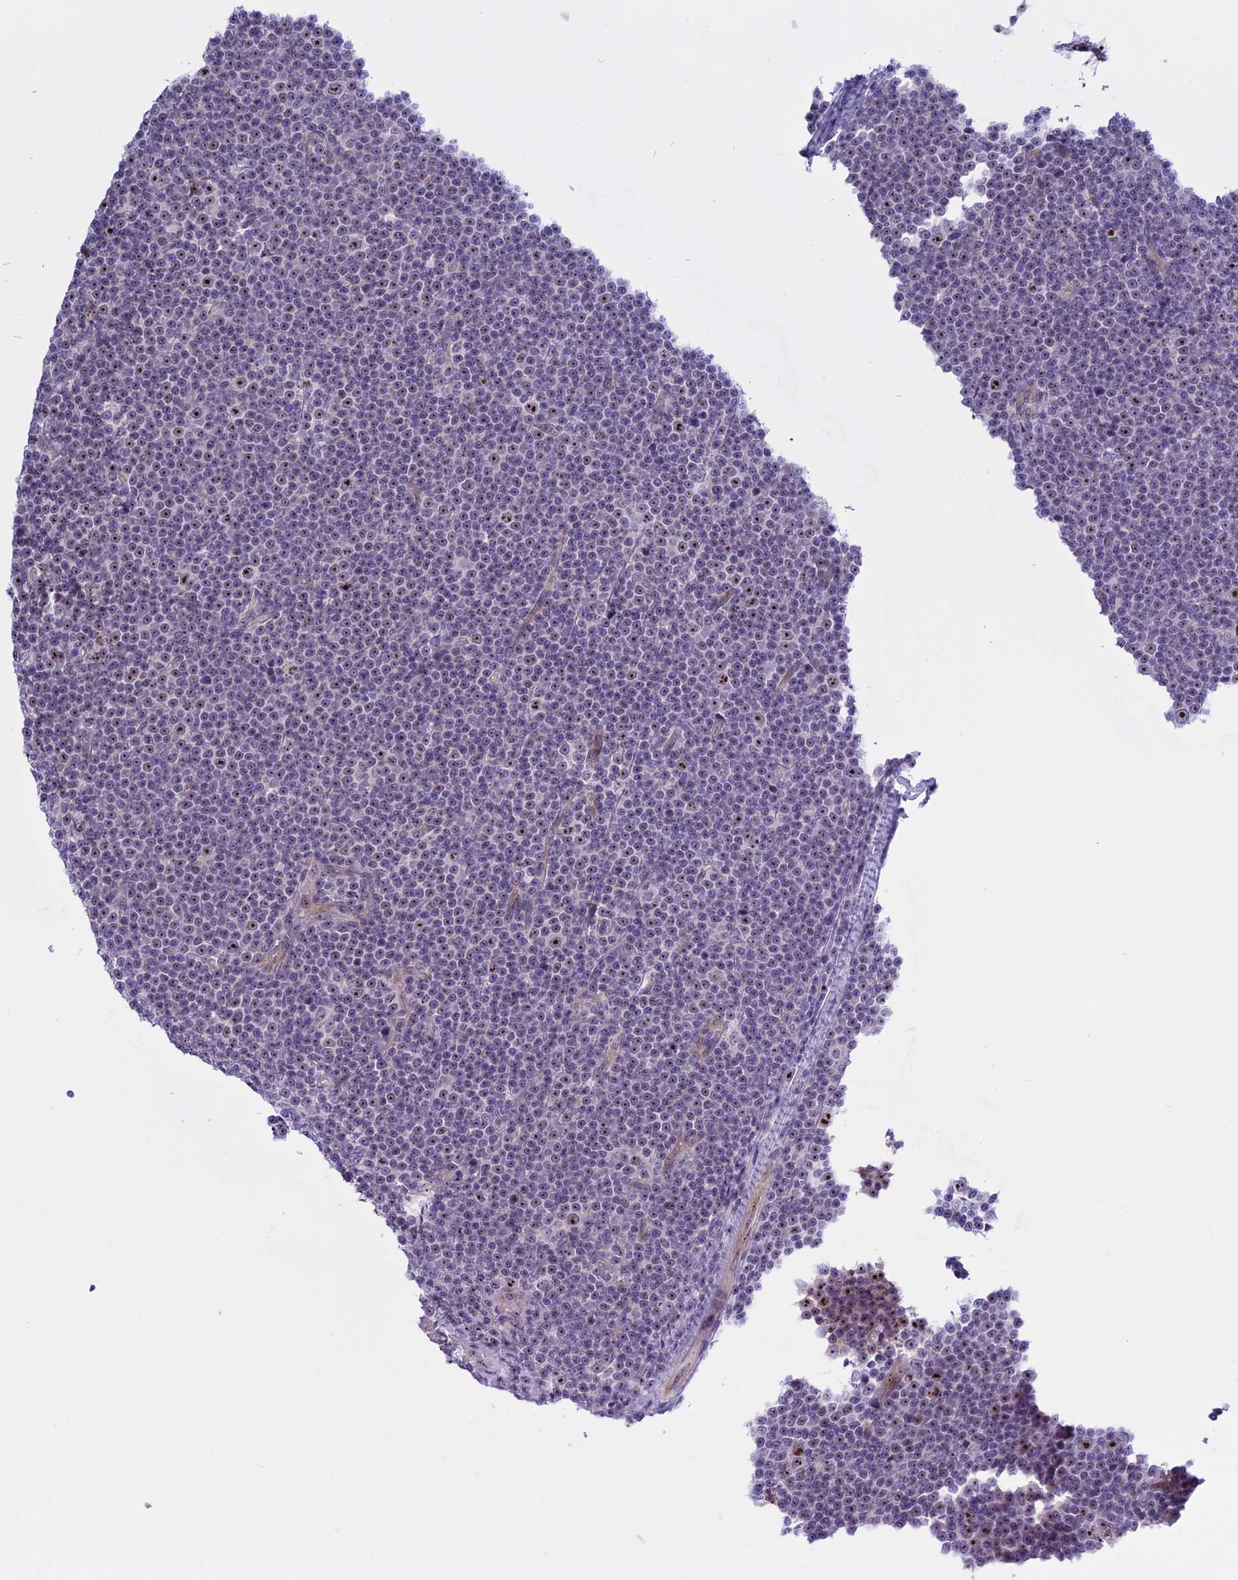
{"staining": {"intensity": "moderate", "quantity": "25%-75%", "location": "nuclear"}, "tissue": "lymphoma", "cell_type": "Tumor cells", "image_type": "cancer", "snomed": [{"axis": "morphology", "description": "Malignant lymphoma, non-Hodgkin's type, Low grade"}, {"axis": "topography", "description": "Lymph node"}], "caption": "This micrograph shows IHC staining of malignant lymphoma, non-Hodgkin's type (low-grade), with medium moderate nuclear staining in approximately 25%-75% of tumor cells.", "gene": "TBL3", "patient": {"sex": "female", "age": 67}}